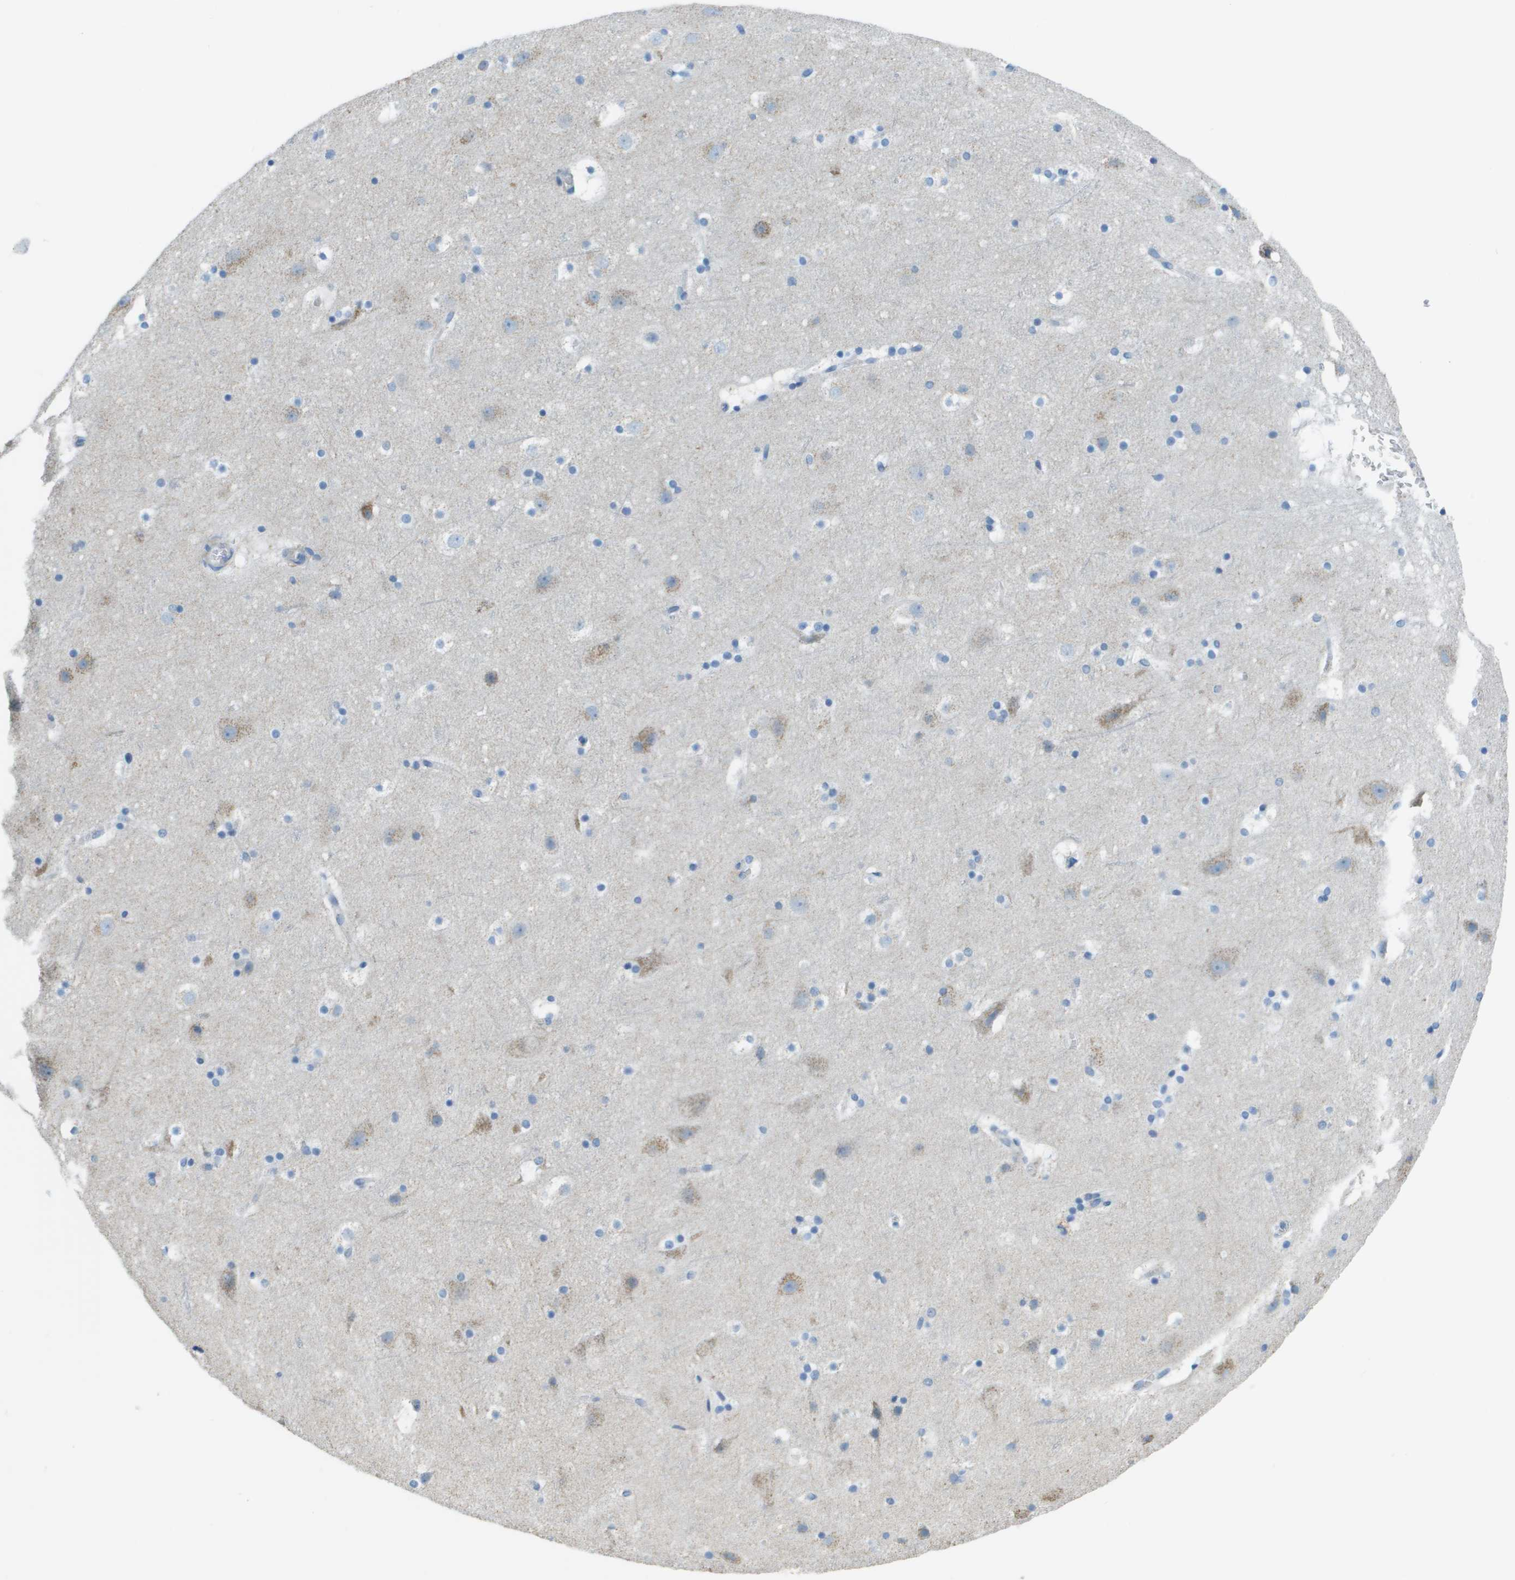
{"staining": {"intensity": "negative", "quantity": "none", "location": "none"}, "tissue": "cerebral cortex", "cell_type": "Endothelial cells", "image_type": "normal", "snomed": [{"axis": "morphology", "description": "Normal tissue, NOS"}, {"axis": "topography", "description": "Cerebral cortex"}], "caption": "Protein analysis of benign cerebral cortex exhibits no significant positivity in endothelial cells.", "gene": "SDC1", "patient": {"sex": "male", "age": 45}}